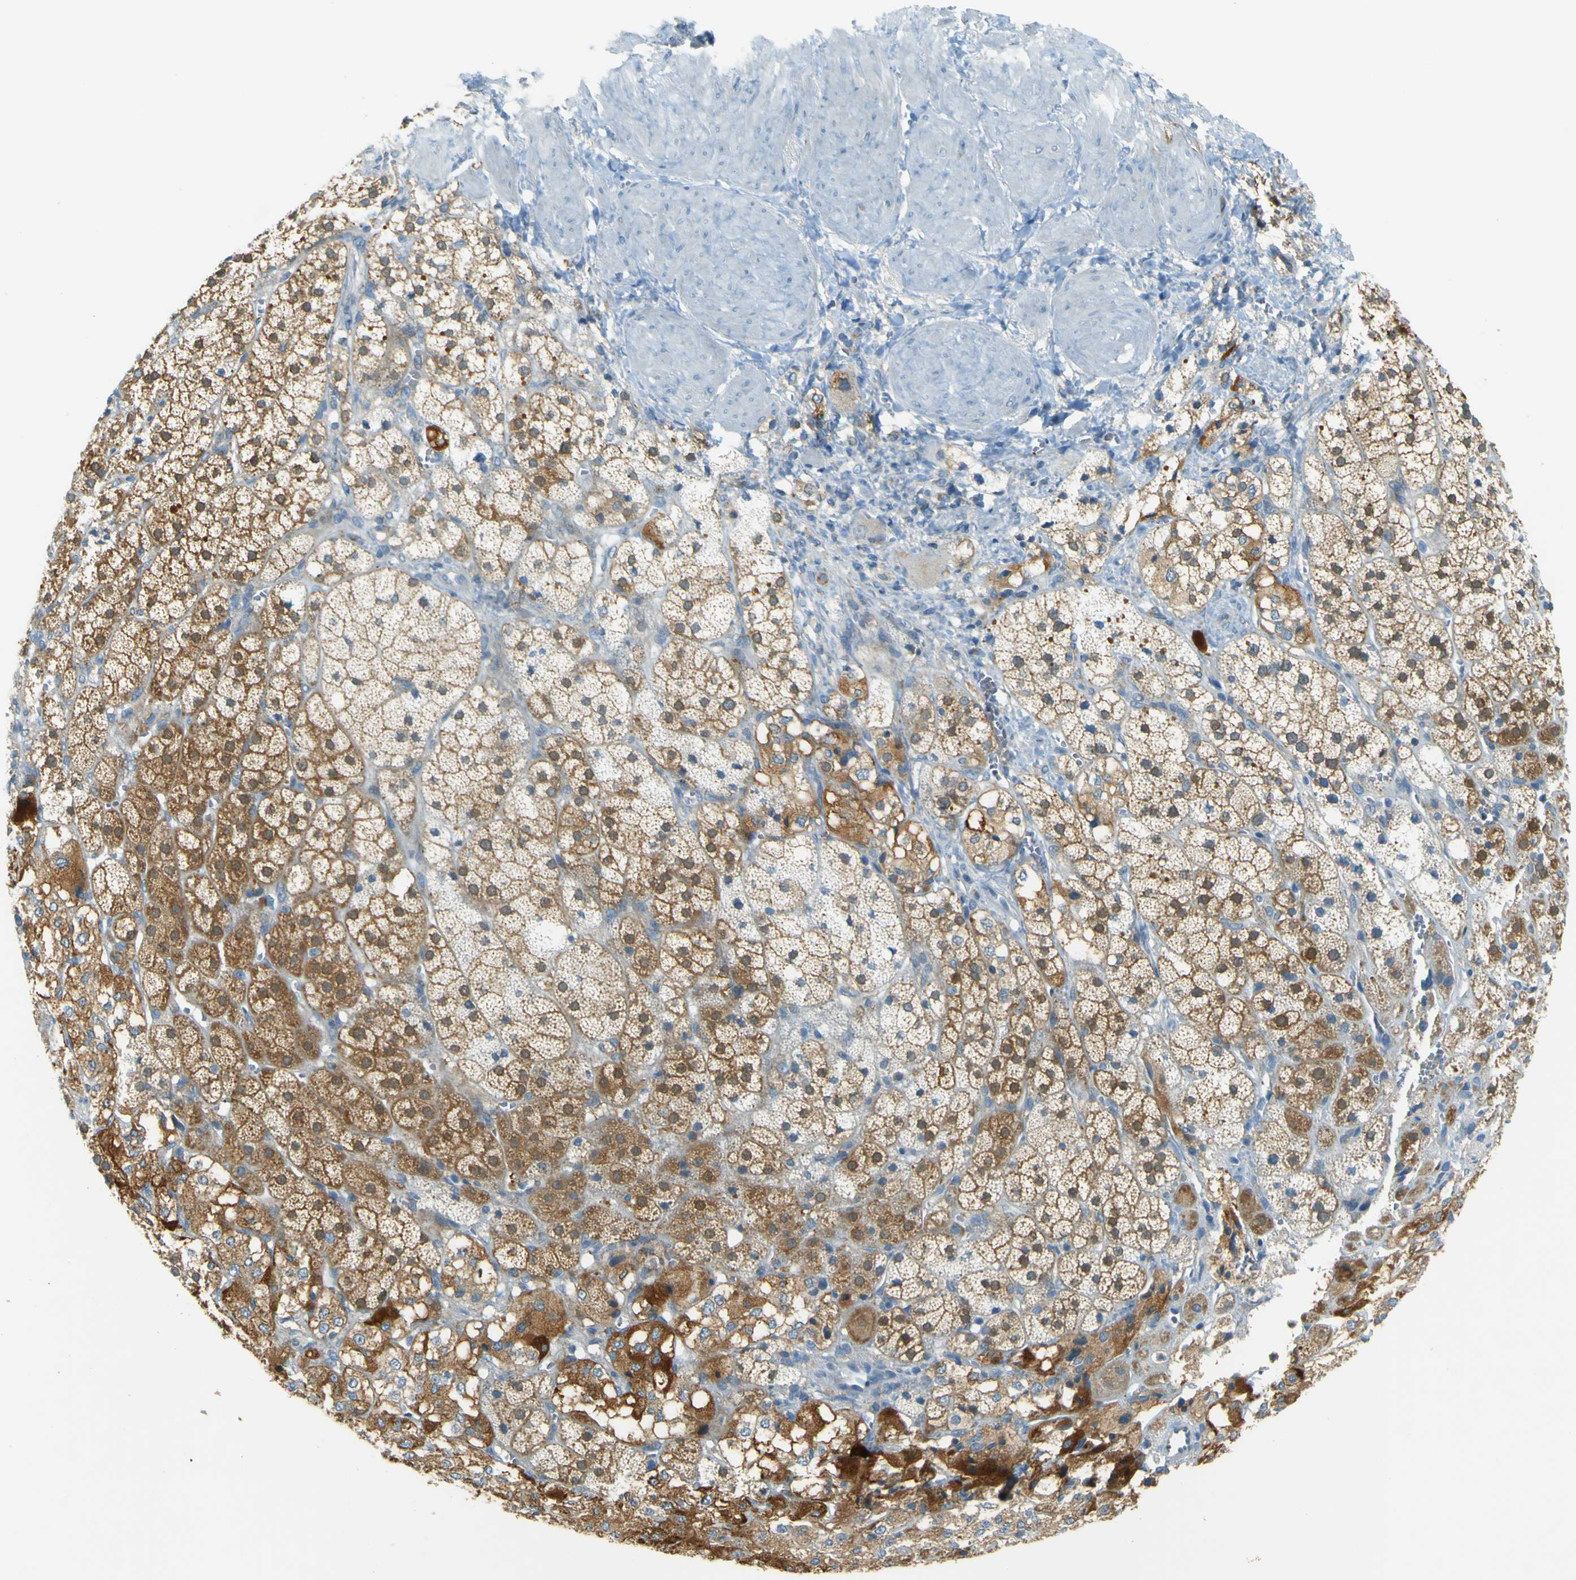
{"staining": {"intensity": "moderate", "quantity": ">75%", "location": "cytoplasmic/membranous"}, "tissue": "adrenal gland", "cell_type": "Glandular cells", "image_type": "normal", "snomed": [{"axis": "morphology", "description": "Normal tissue, NOS"}, {"axis": "topography", "description": "Adrenal gland"}], "caption": "A medium amount of moderate cytoplasmic/membranous staining is identified in about >75% of glandular cells in unremarkable adrenal gland. The staining was performed using DAB to visualize the protein expression in brown, while the nuclei were stained in blue with hematoxylin (Magnification: 20x).", "gene": "FKTN", "patient": {"sex": "male", "age": 56}}